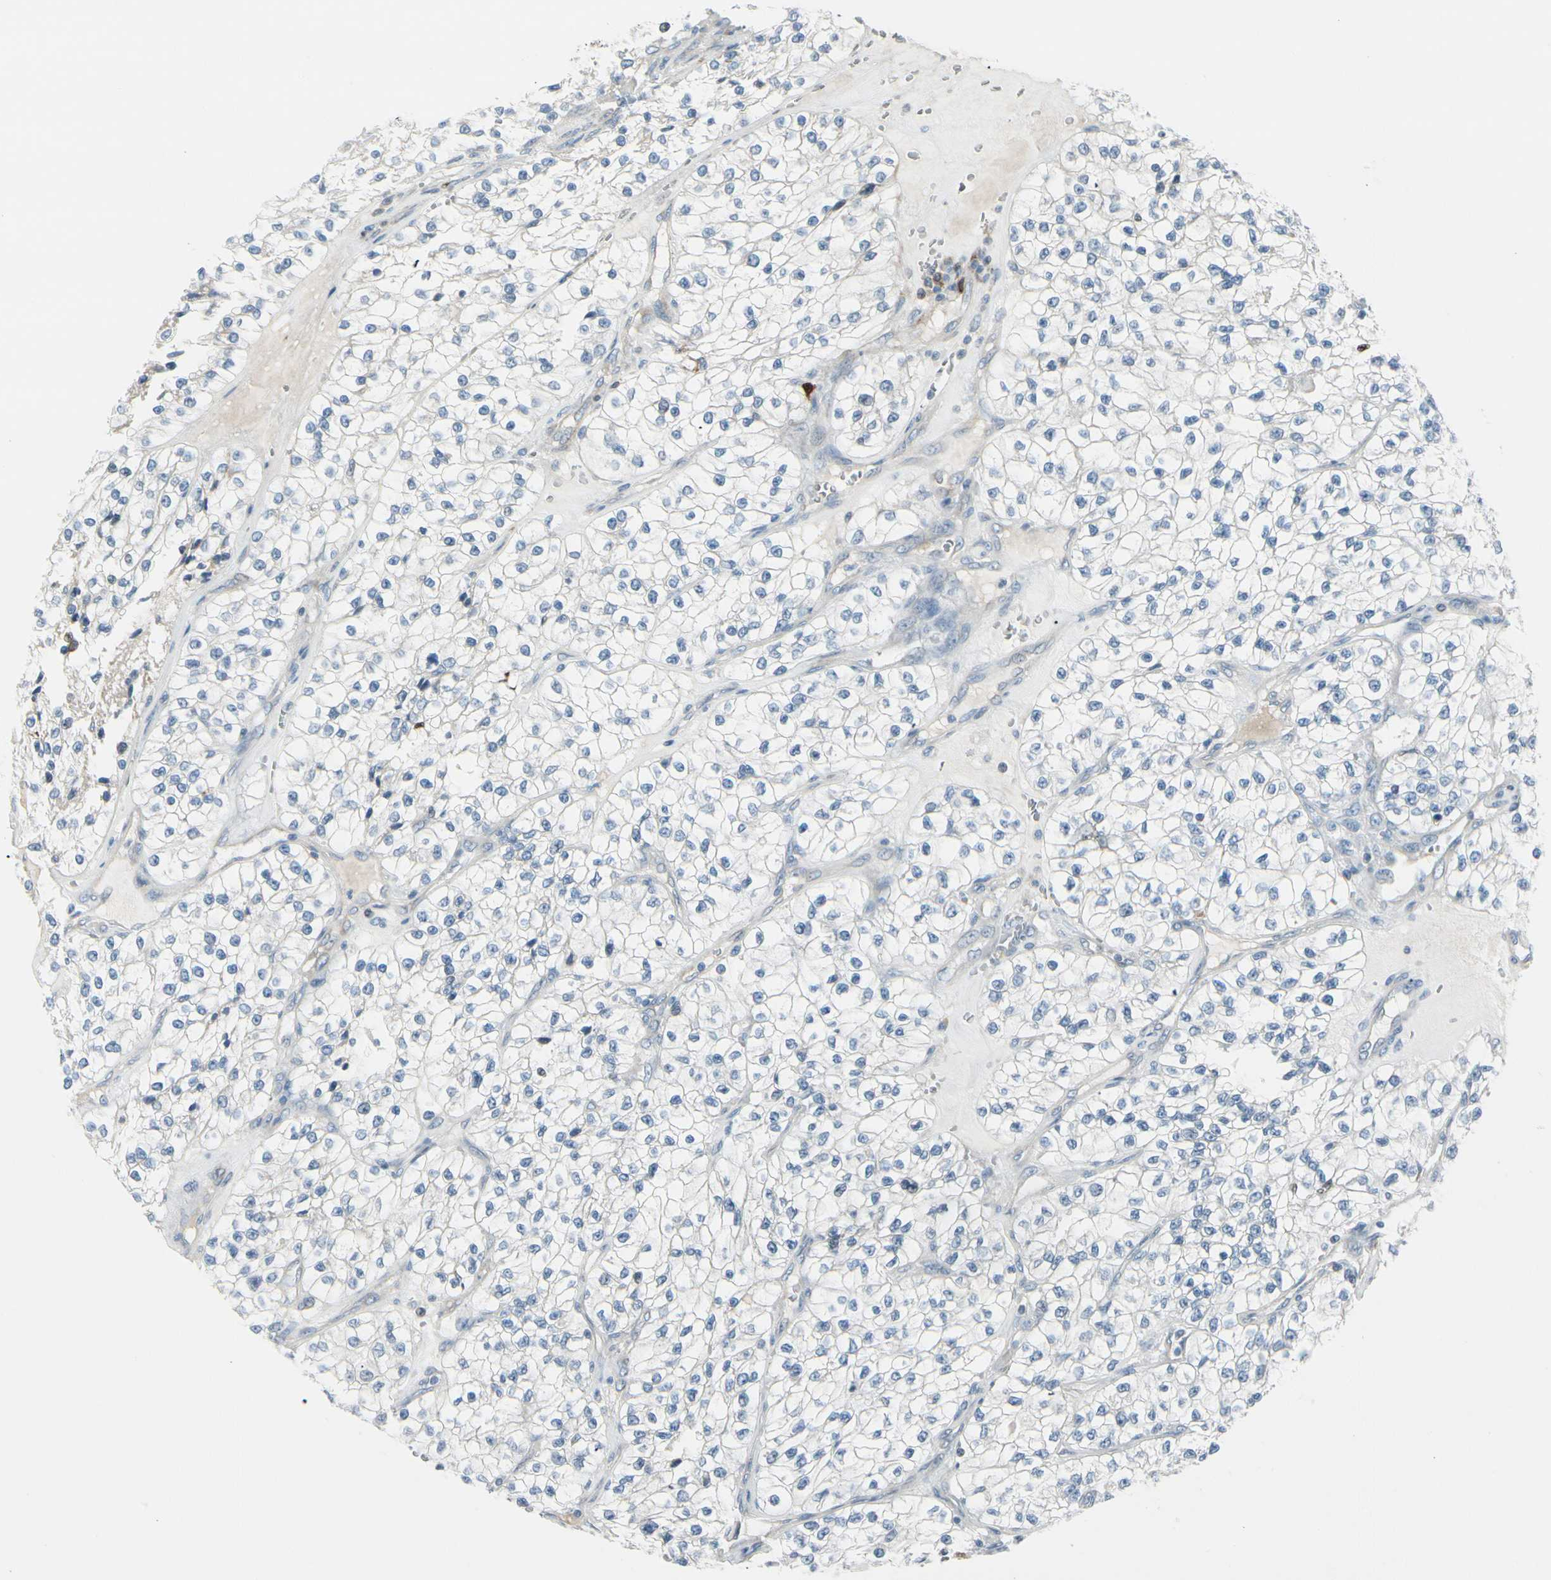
{"staining": {"intensity": "negative", "quantity": "none", "location": "none"}, "tissue": "renal cancer", "cell_type": "Tumor cells", "image_type": "cancer", "snomed": [{"axis": "morphology", "description": "Adenocarcinoma, NOS"}, {"axis": "topography", "description": "Kidney"}], "caption": "Tumor cells show no significant expression in adenocarcinoma (renal). (Brightfield microscopy of DAB (3,3'-diaminobenzidine) immunohistochemistry (IHC) at high magnification).", "gene": "TRAF1", "patient": {"sex": "female", "age": 57}}